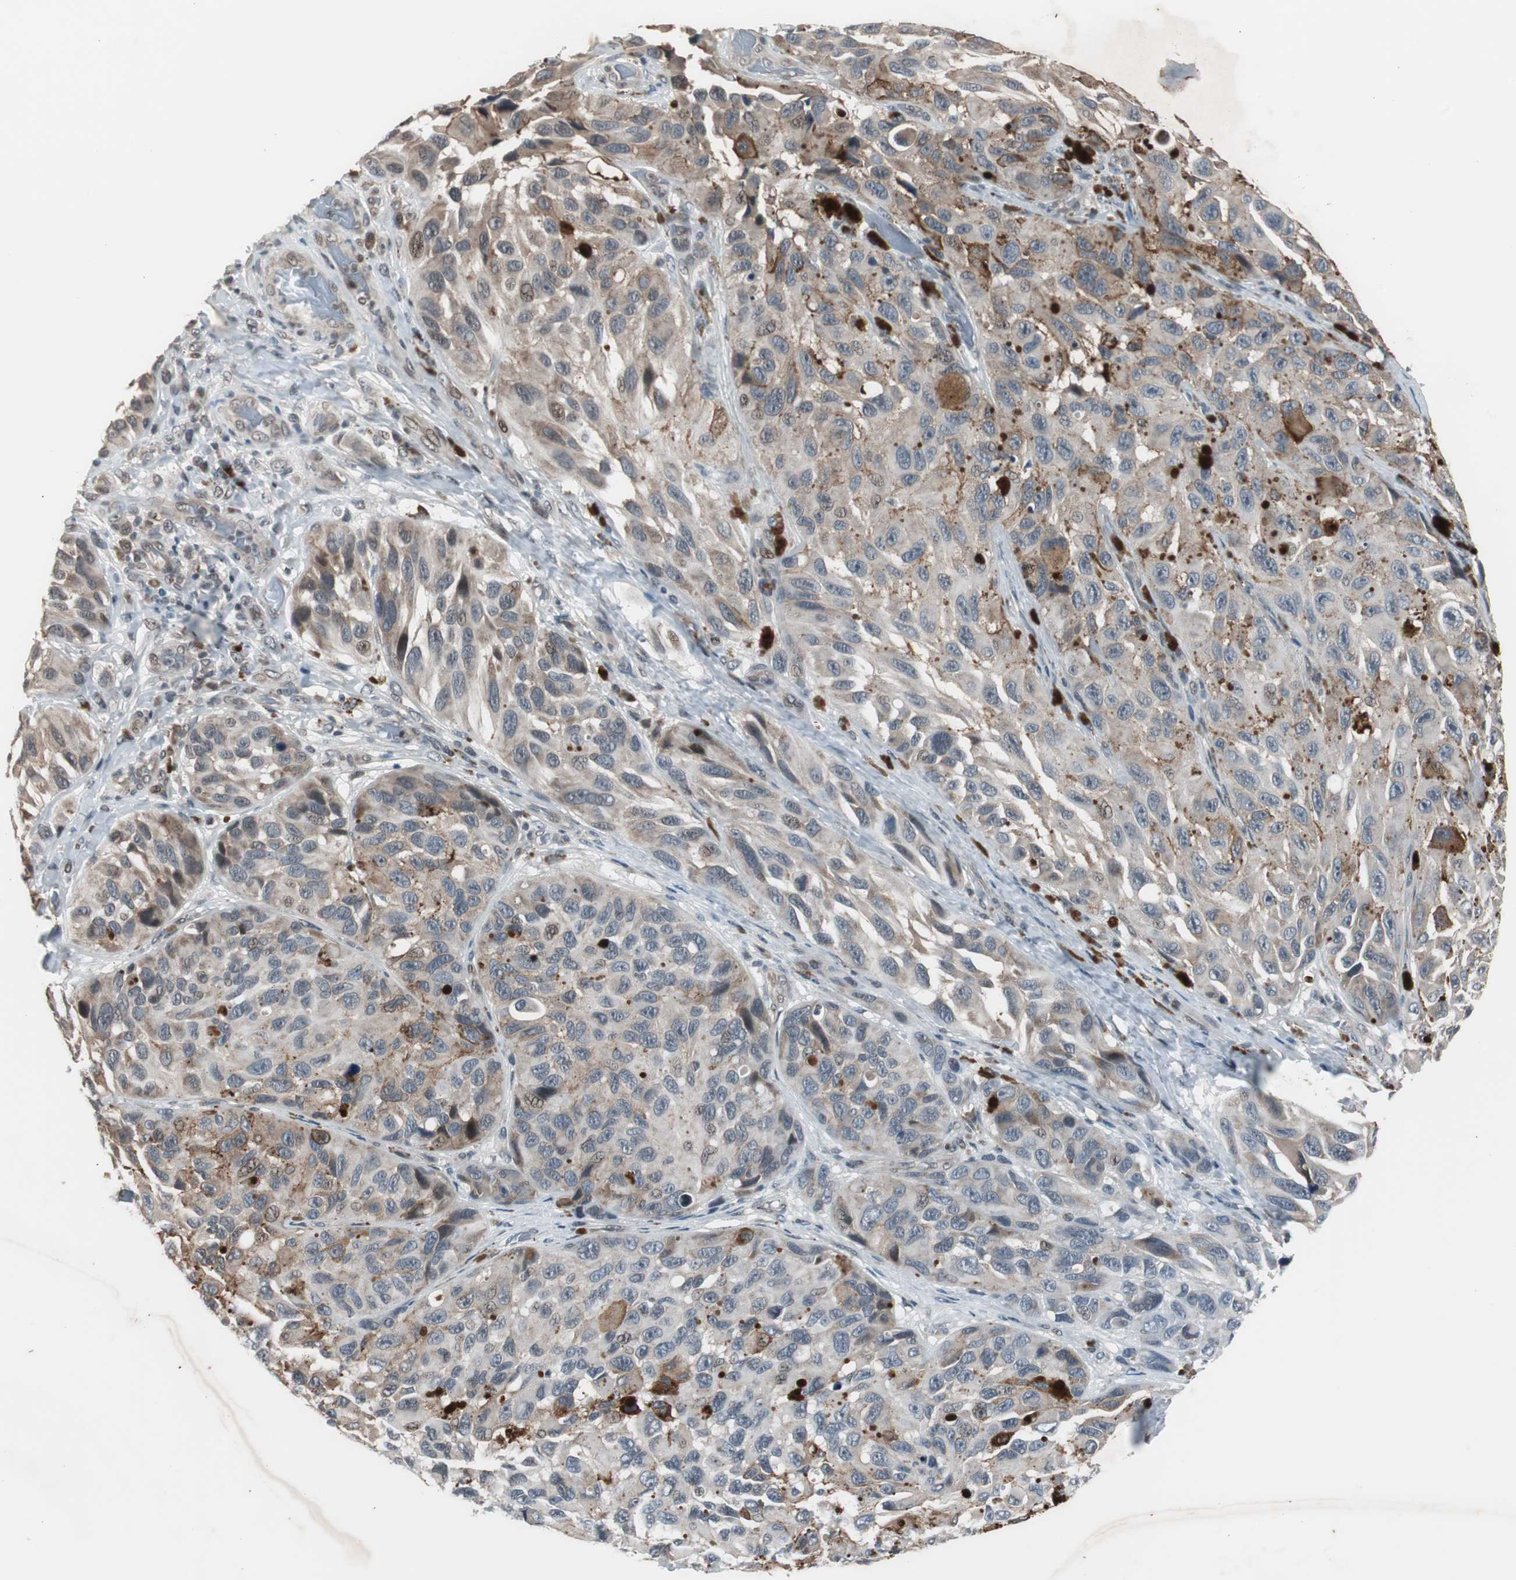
{"staining": {"intensity": "moderate", "quantity": "25%-75%", "location": "cytoplasmic/membranous"}, "tissue": "melanoma", "cell_type": "Tumor cells", "image_type": "cancer", "snomed": [{"axis": "morphology", "description": "Malignant melanoma, NOS"}, {"axis": "topography", "description": "Skin"}], "caption": "Melanoma stained with DAB immunohistochemistry exhibits medium levels of moderate cytoplasmic/membranous expression in approximately 25%-75% of tumor cells. (DAB IHC, brown staining for protein, blue staining for nuclei).", "gene": "BOLA1", "patient": {"sex": "female", "age": 73}}